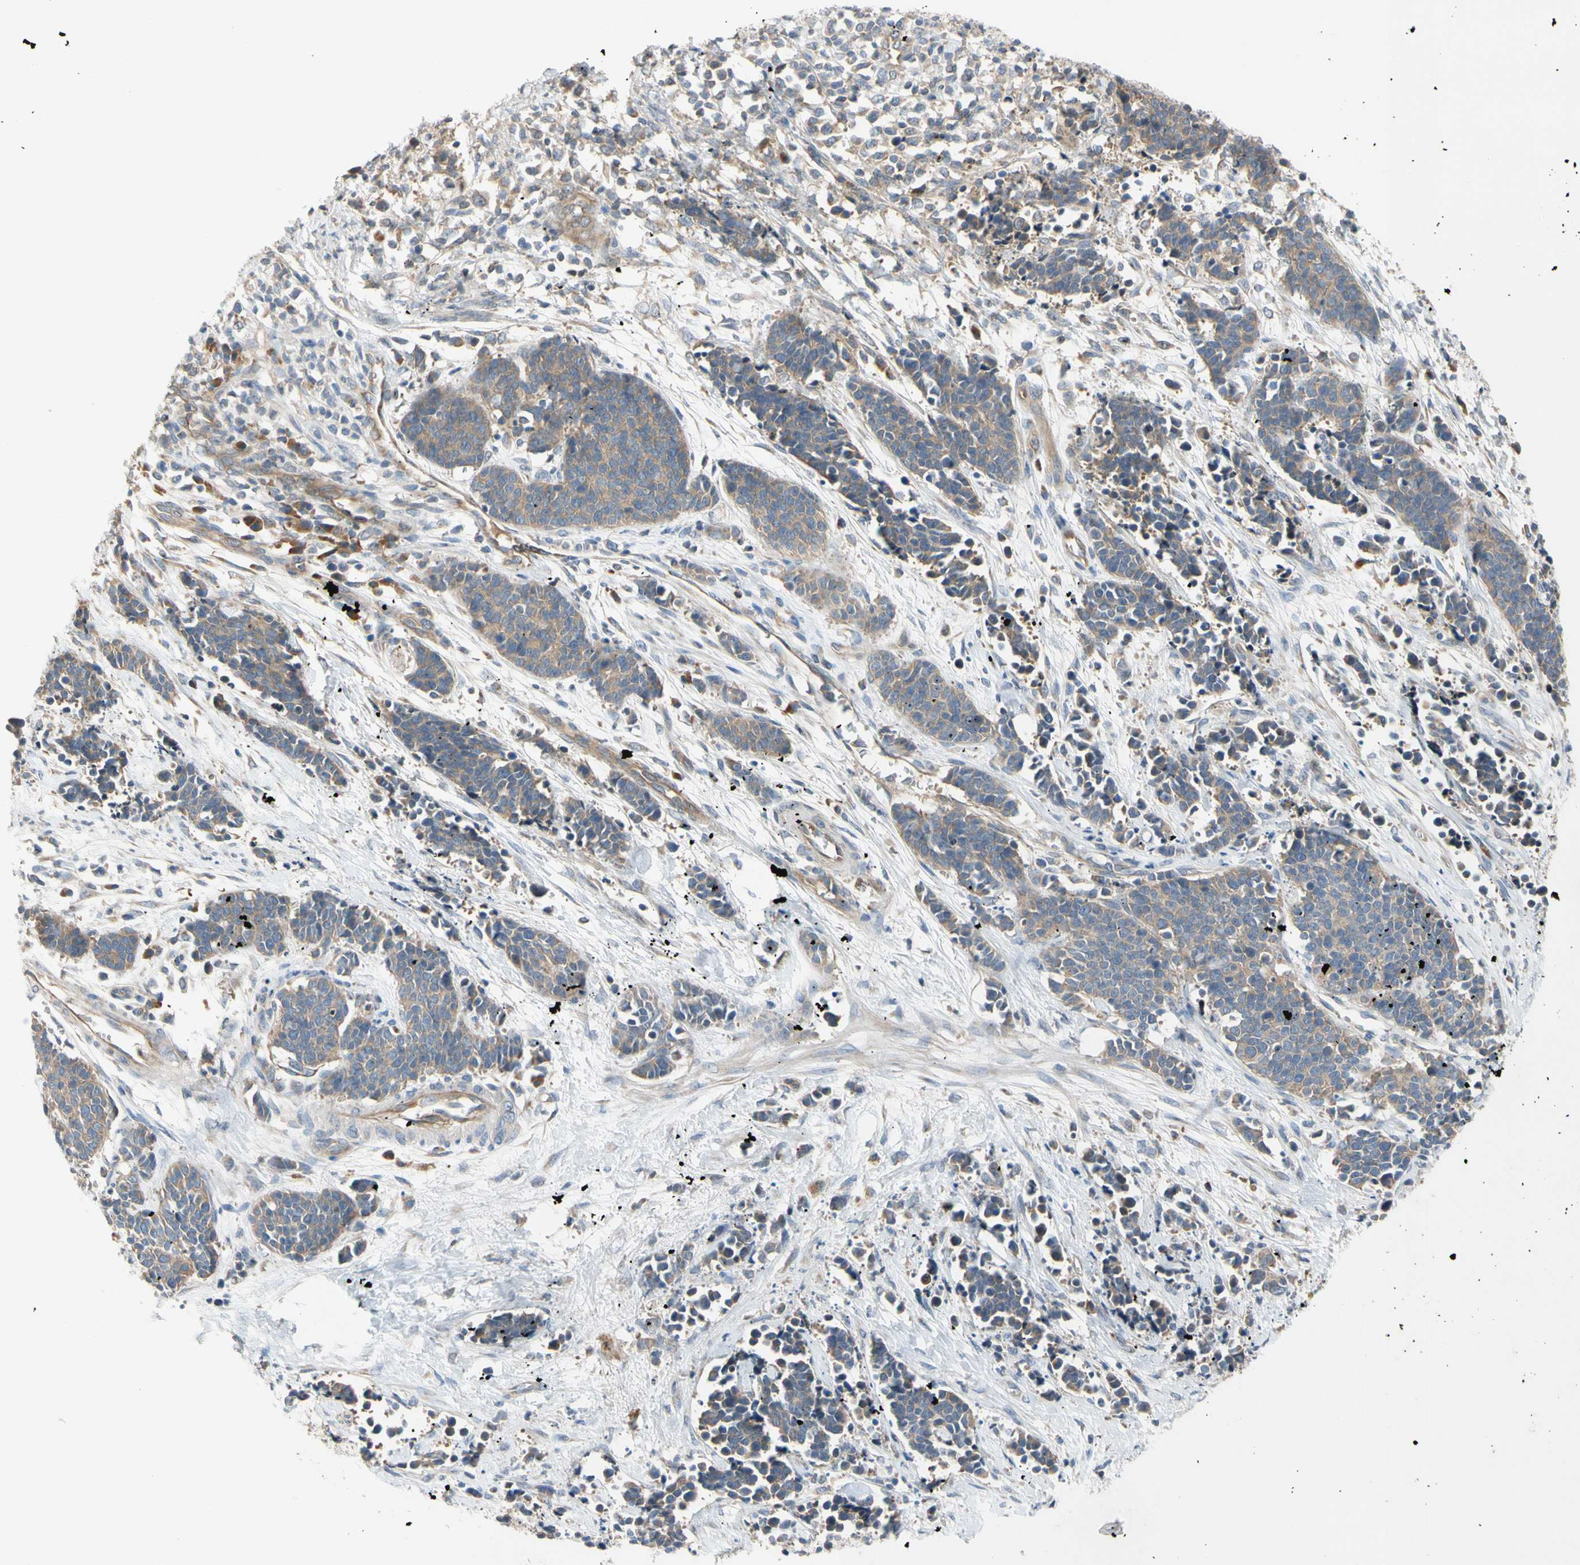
{"staining": {"intensity": "moderate", "quantity": ">75%", "location": "cytoplasmic/membranous"}, "tissue": "cervical cancer", "cell_type": "Tumor cells", "image_type": "cancer", "snomed": [{"axis": "morphology", "description": "Squamous cell carcinoma, NOS"}, {"axis": "topography", "description": "Cervix"}], "caption": "Immunohistochemical staining of human cervical cancer (squamous cell carcinoma) exhibits moderate cytoplasmic/membranous protein staining in about >75% of tumor cells. (DAB IHC, brown staining for protein, blue staining for nuclei).", "gene": "MBTPS2", "patient": {"sex": "female", "age": 35}}